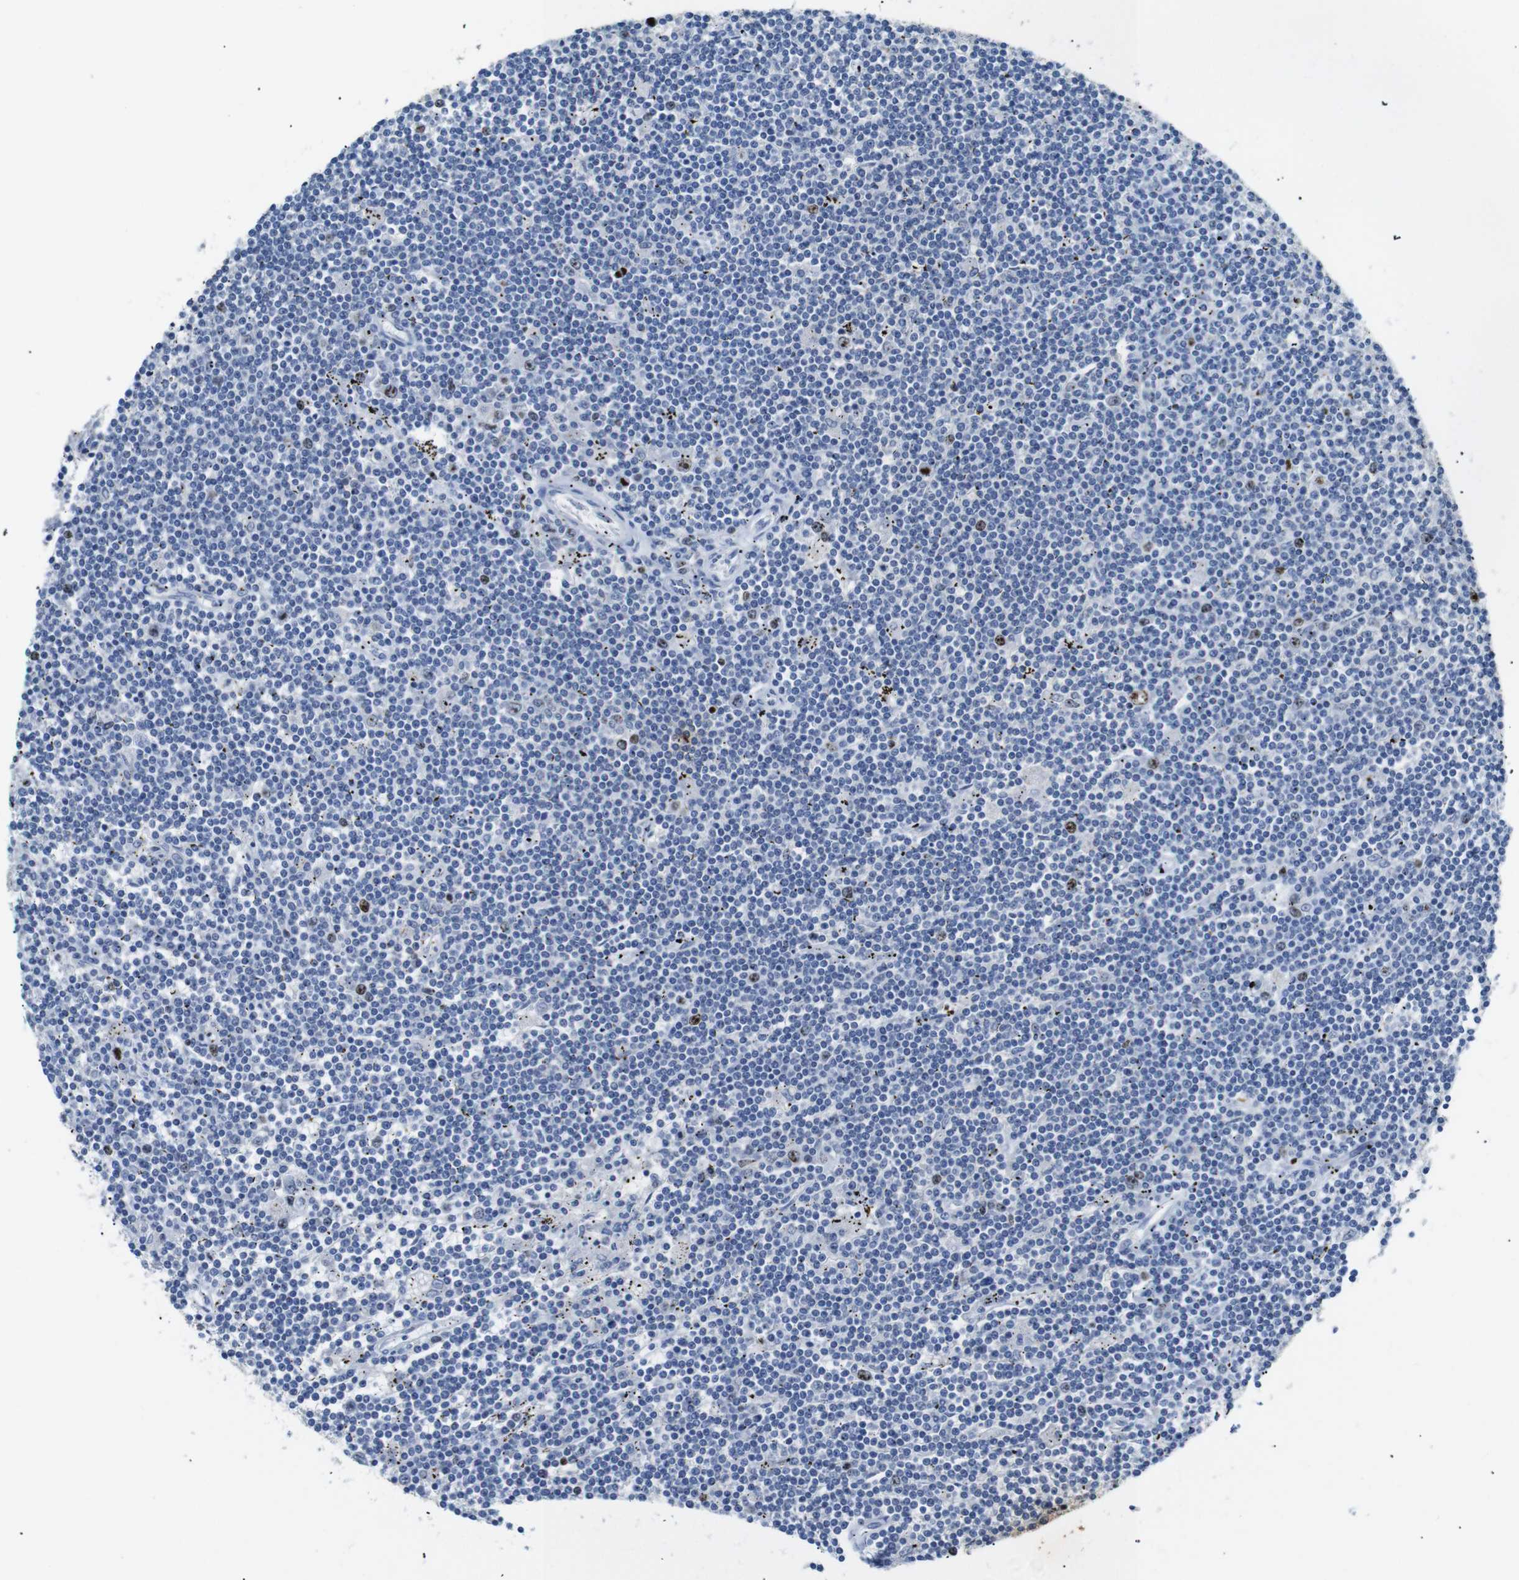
{"staining": {"intensity": "moderate", "quantity": "<25%", "location": "nuclear"}, "tissue": "lymphoma", "cell_type": "Tumor cells", "image_type": "cancer", "snomed": [{"axis": "morphology", "description": "Malignant lymphoma, non-Hodgkin's type, Low grade"}, {"axis": "topography", "description": "Spleen"}], "caption": "Human lymphoma stained with a brown dye demonstrates moderate nuclear positive staining in about <25% of tumor cells.", "gene": "INCENP", "patient": {"sex": "male", "age": 76}}